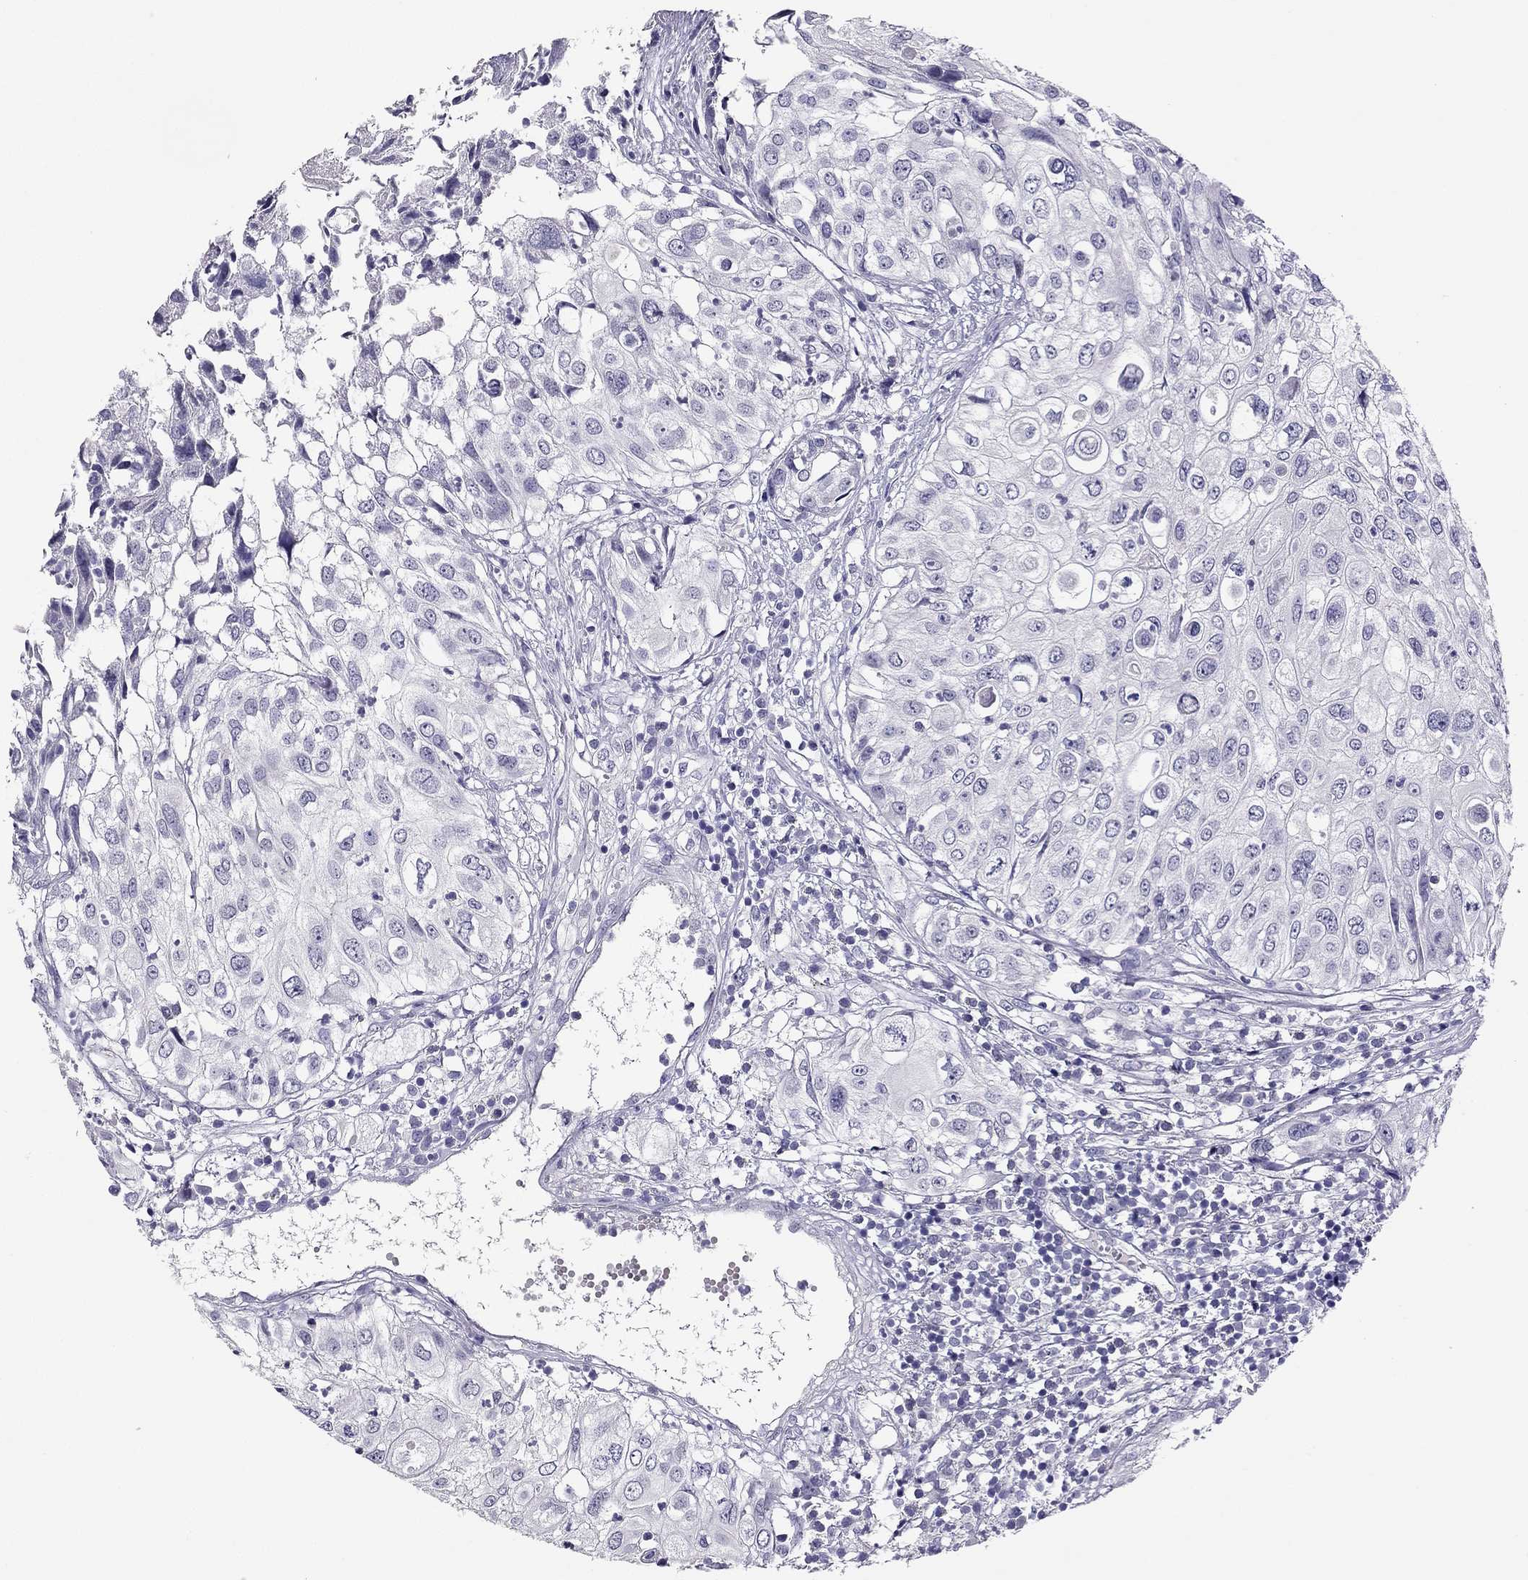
{"staining": {"intensity": "negative", "quantity": "none", "location": "none"}, "tissue": "urothelial cancer", "cell_type": "Tumor cells", "image_type": "cancer", "snomed": [{"axis": "morphology", "description": "Urothelial carcinoma, High grade"}, {"axis": "topography", "description": "Urinary bladder"}], "caption": "Immunohistochemical staining of human urothelial cancer displays no significant staining in tumor cells. The staining was performed using DAB (3,3'-diaminobenzidine) to visualize the protein expression in brown, while the nuclei were stained in blue with hematoxylin (Magnification: 20x).", "gene": "RHO", "patient": {"sex": "female", "age": 79}}